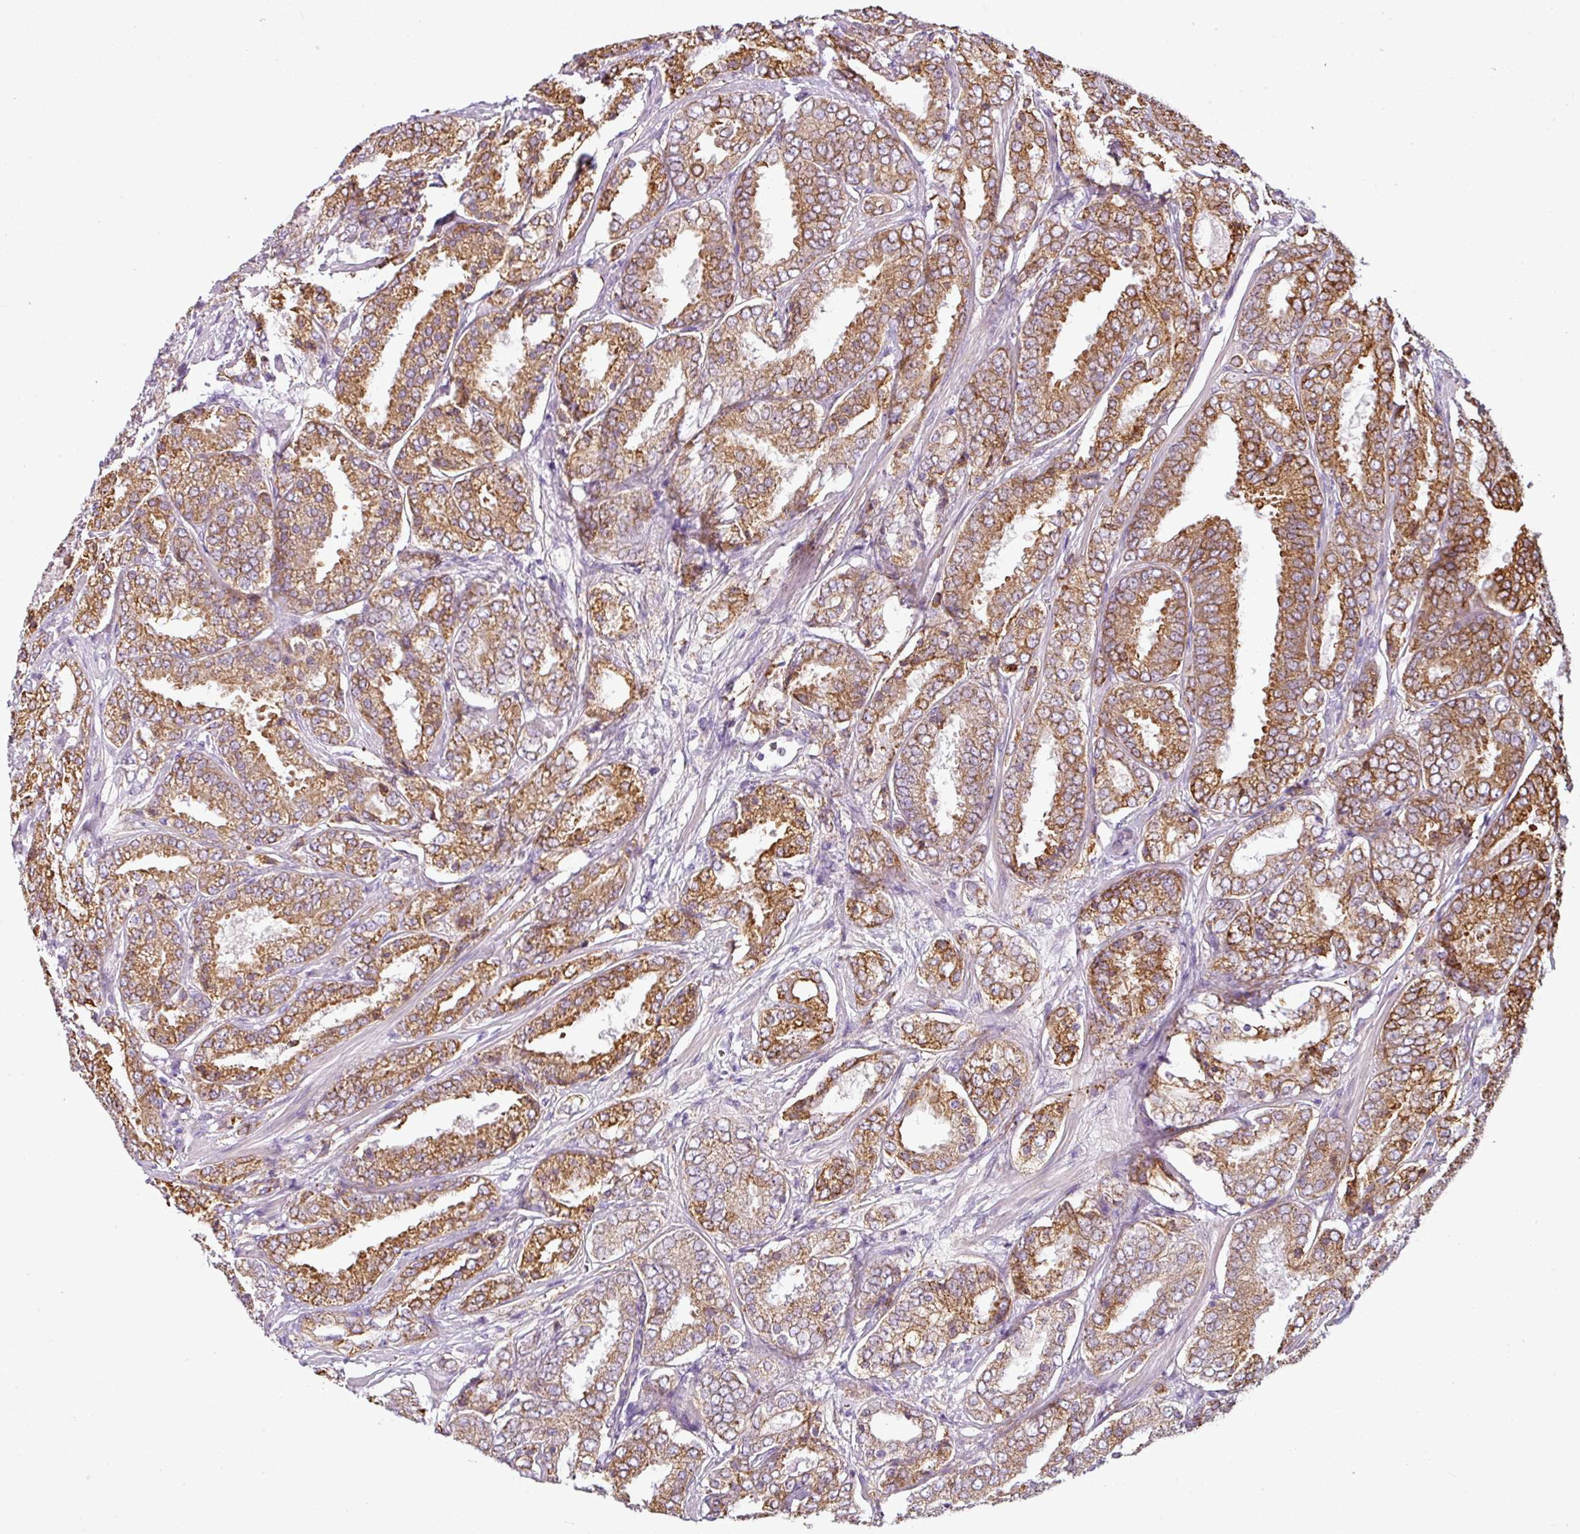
{"staining": {"intensity": "moderate", "quantity": ">75%", "location": "cytoplasmic/membranous"}, "tissue": "prostate cancer", "cell_type": "Tumor cells", "image_type": "cancer", "snomed": [{"axis": "morphology", "description": "Adenocarcinoma, High grade"}, {"axis": "topography", "description": "Prostate"}], "caption": "Moderate cytoplasmic/membranous staining is present in about >75% of tumor cells in prostate high-grade adenocarcinoma.", "gene": "ANKRD18A", "patient": {"sex": "male", "age": 63}}